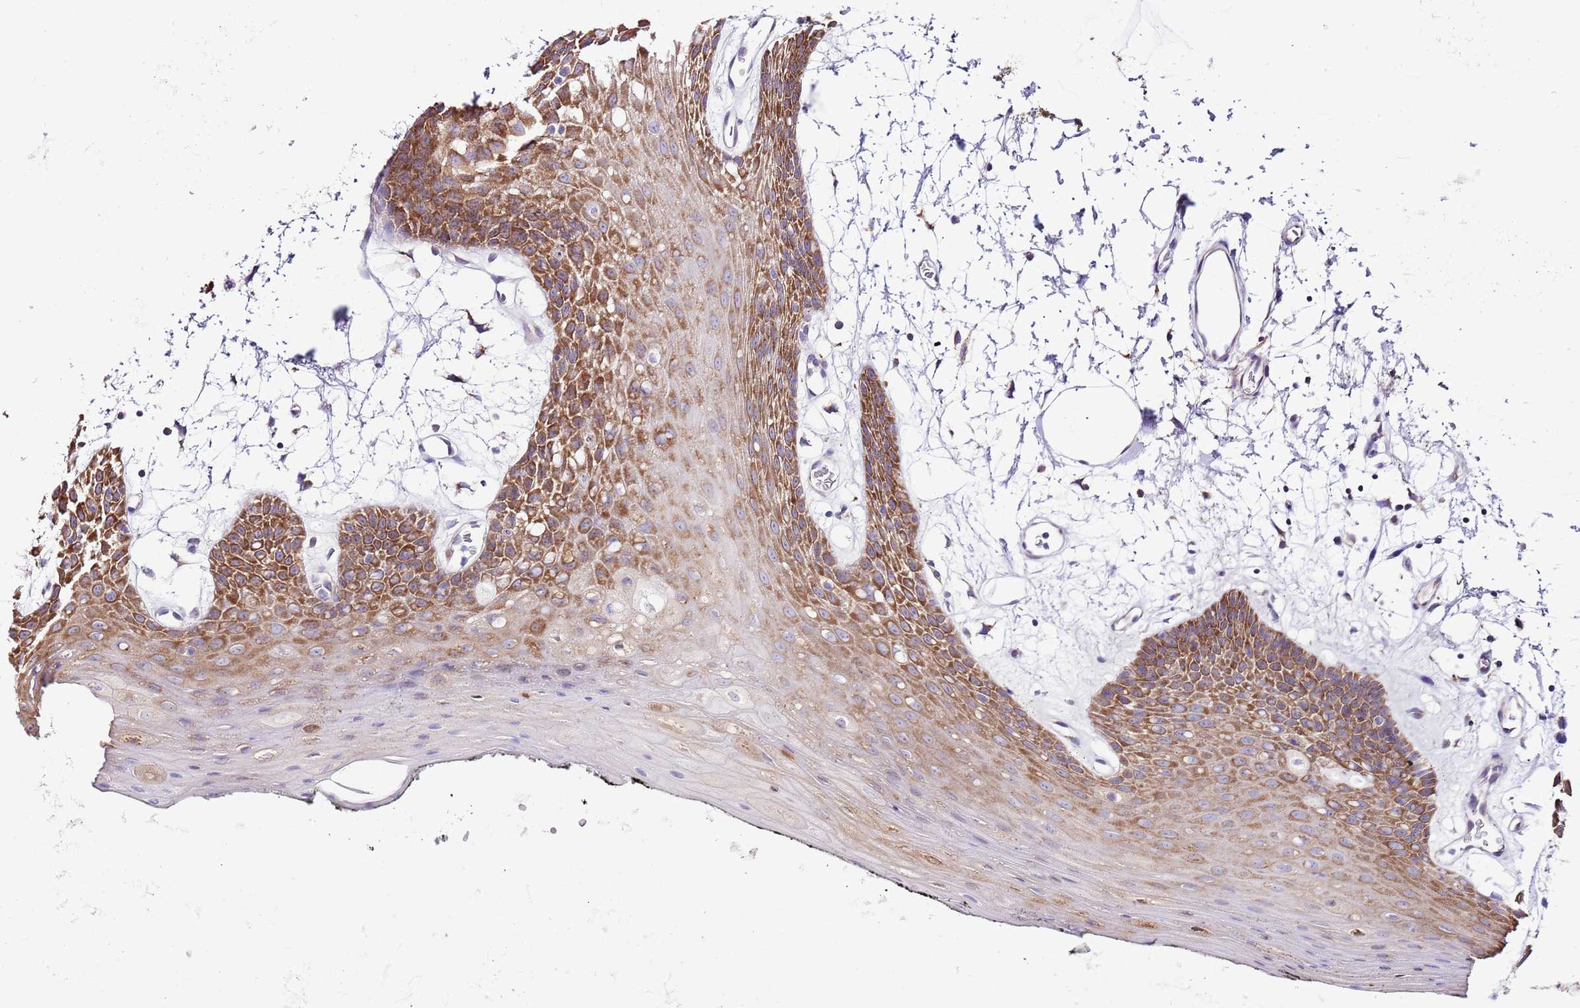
{"staining": {"intensity": "strong", "quantity": "25%-75%", "location": "cytoplasmic/membranous"}, "tissue": "oral mucosa", "cell_type": "Squamous epithelial cells", "image_type": "normal", "snomed": [{"axis": "morphology", "description": "Normal tissue, NOS"}, {"axis": "topography", "description": "Oral tissue"}, {"axis": "topography", "description": "Tounge, NOS"}], "caption": "Protein staining of normal oral mucosa reveals strong cytoplasmic/membranous staining in about 25%-75% of squamous epithelial cells. The staining is performed using DAB brown chromogen to label protein expression. The nuclei are counter-stained blue using hematoxylin.", "gene": "RPS10", "patient": {"sex": "female", "age": 59}}